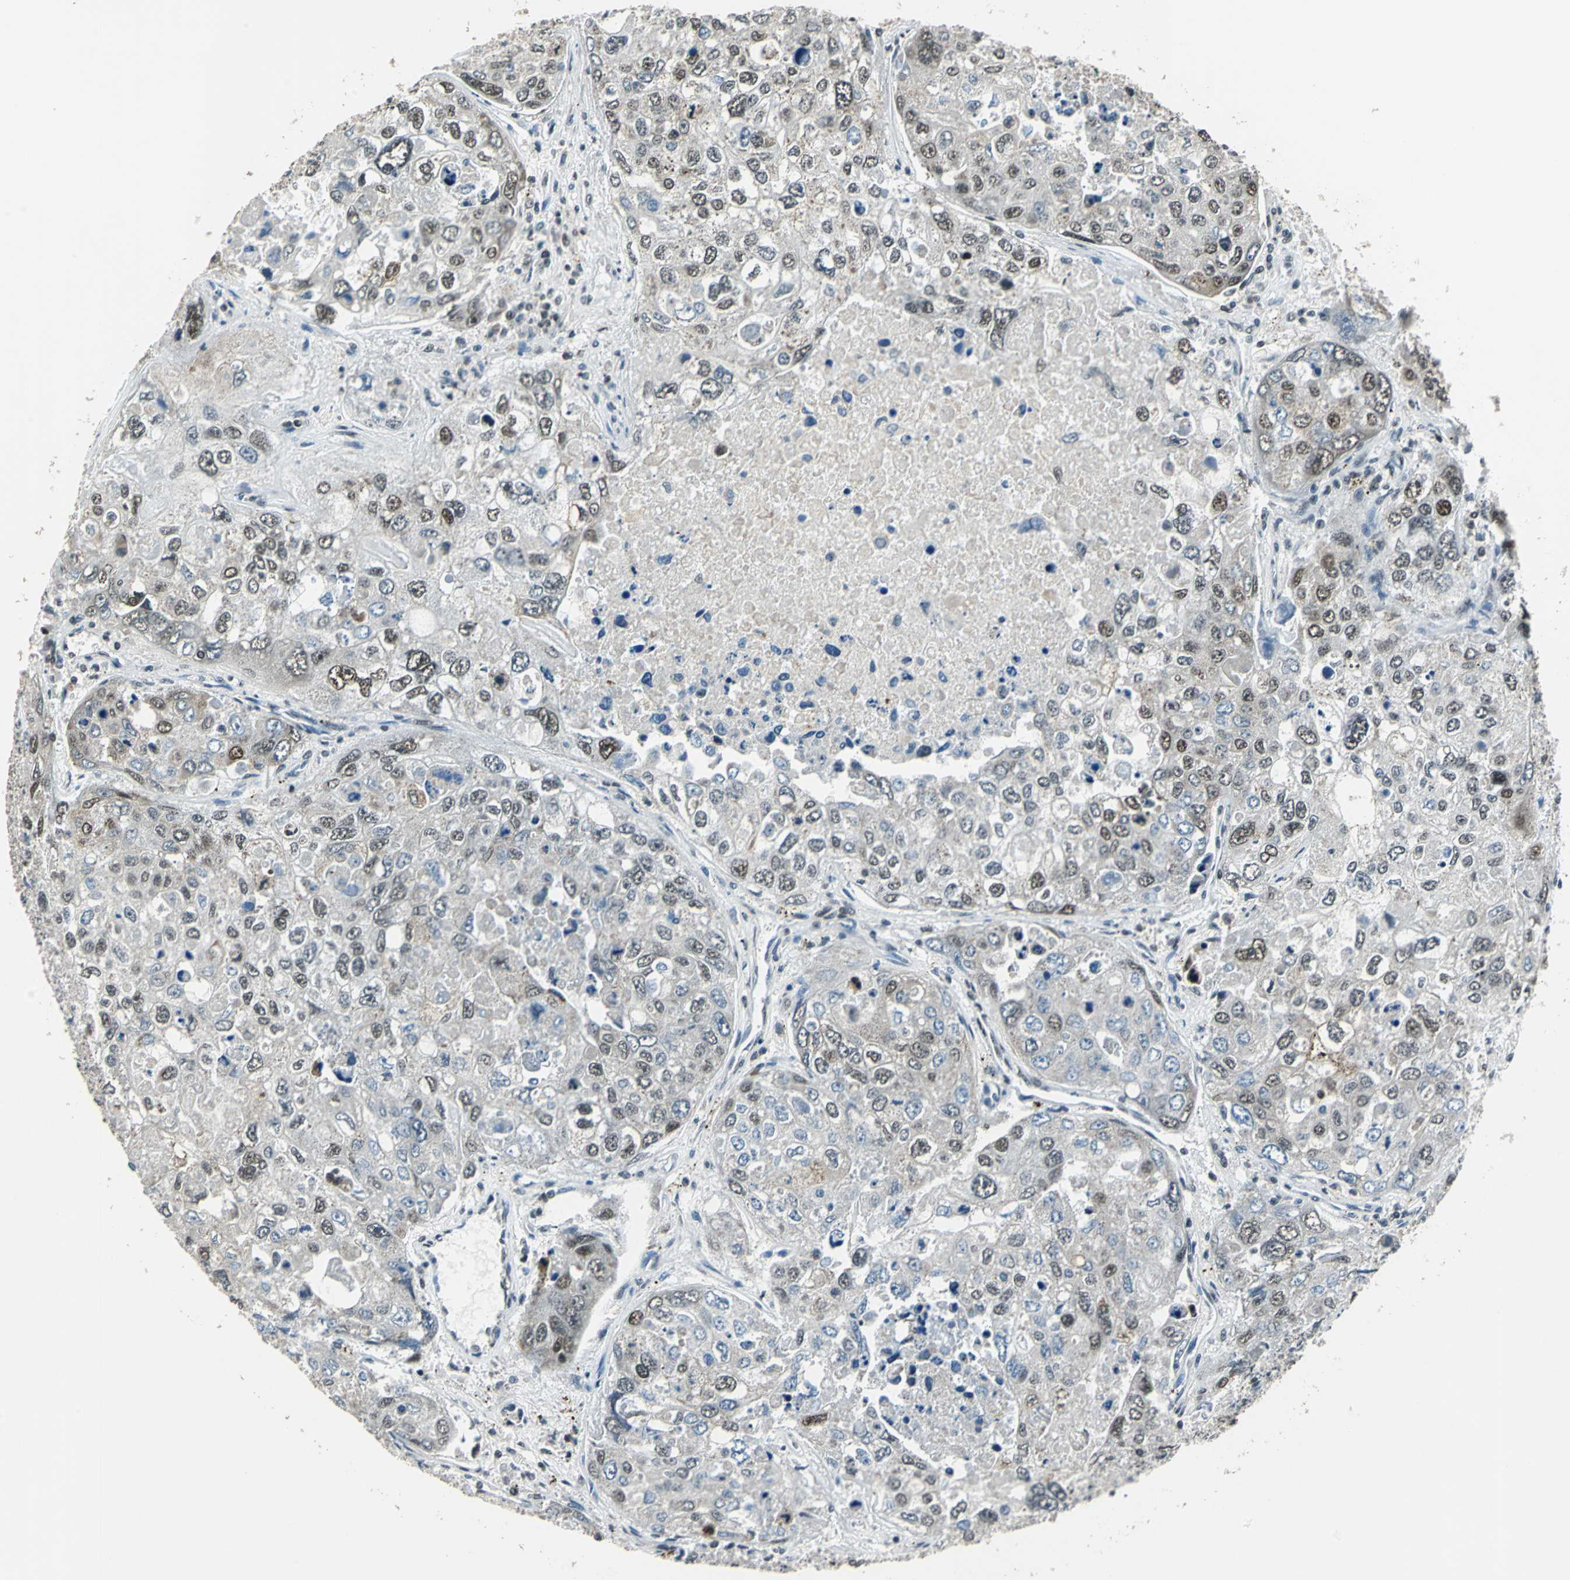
{"staining": {"intensity": "weak", "quantity": "<25%", "location": "nuclear"}, "tissue": "urothelial cancer", "cell_type": "Tumor cells", "image_type": "cancer", "snomed": [{"axis": "morphology", "description": "Urothelial carcinoma, High grade"}, {"axis": "topography", "description": "Lymph node"}, {"axis": "topography", "description": "Urinary bladder"}], "caption": "Urothelial cancer stained for a protein using IHC exhibits no staining tumor cells.", "gene": "BCLAF1", "patient": {"sex": "male", "age": 51}}